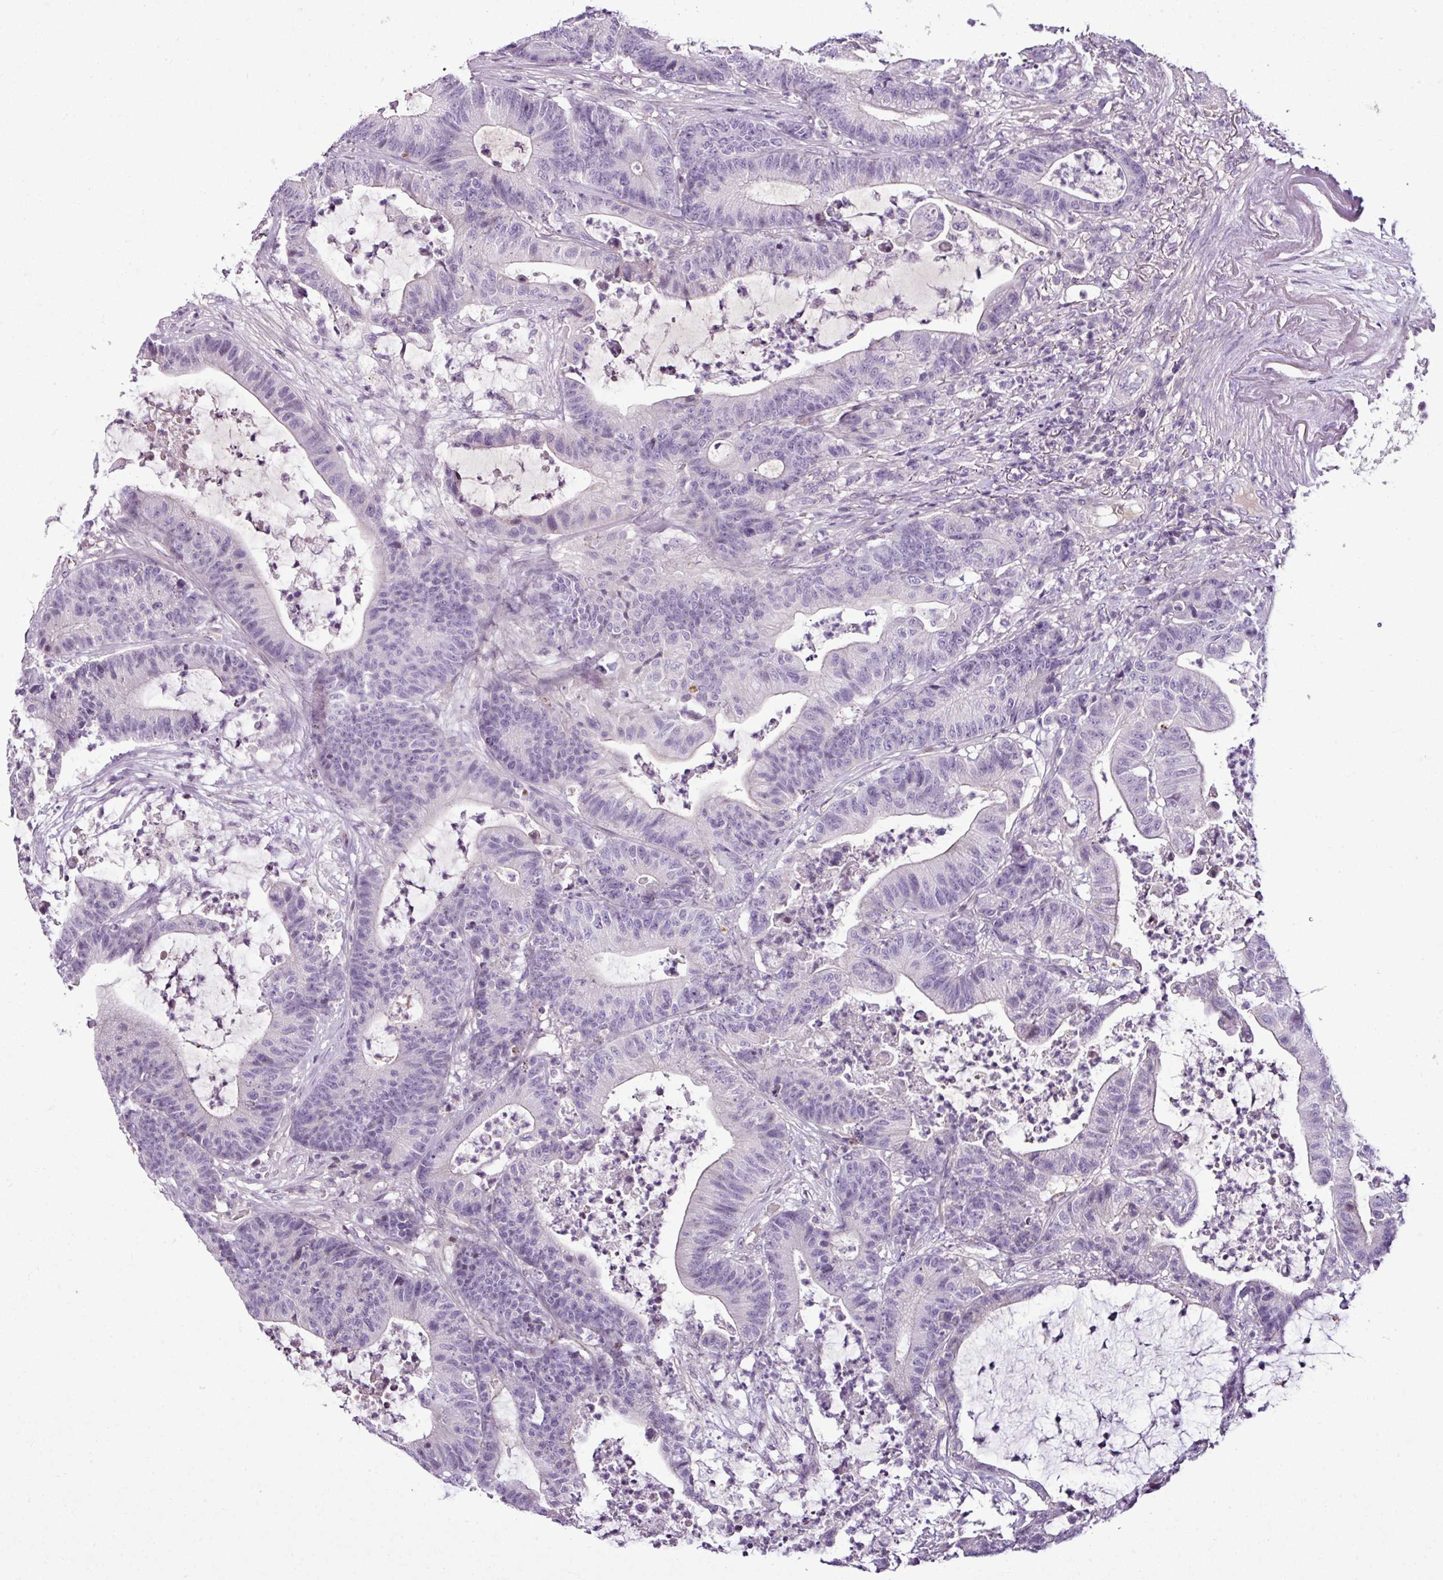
{"staining": {"intensity": "negative", "quantity": "none", "location": "none"}, "tissue": "colorectal cancer", "cell_type": "Tumor cells", "image_type": "cancer", "snomed": [{"axis": "morphology", "description": "Adenocarcinoma, NOS"}, {"axis": "topography", "description": "Colon"}], "caption": "High power microscopy photomicrograph of an IHC photomicrograph of adenocarcinoma (colorectal), revealing no significant positivity in tumor cells. Brightfield microscopy of immunohistochemistry (IHC) stained with DAB (brown) and hematoxylin (blue), captured at high magnification.", "gene": "TEX30", "patient": {"sex": "female", "age": 84}}